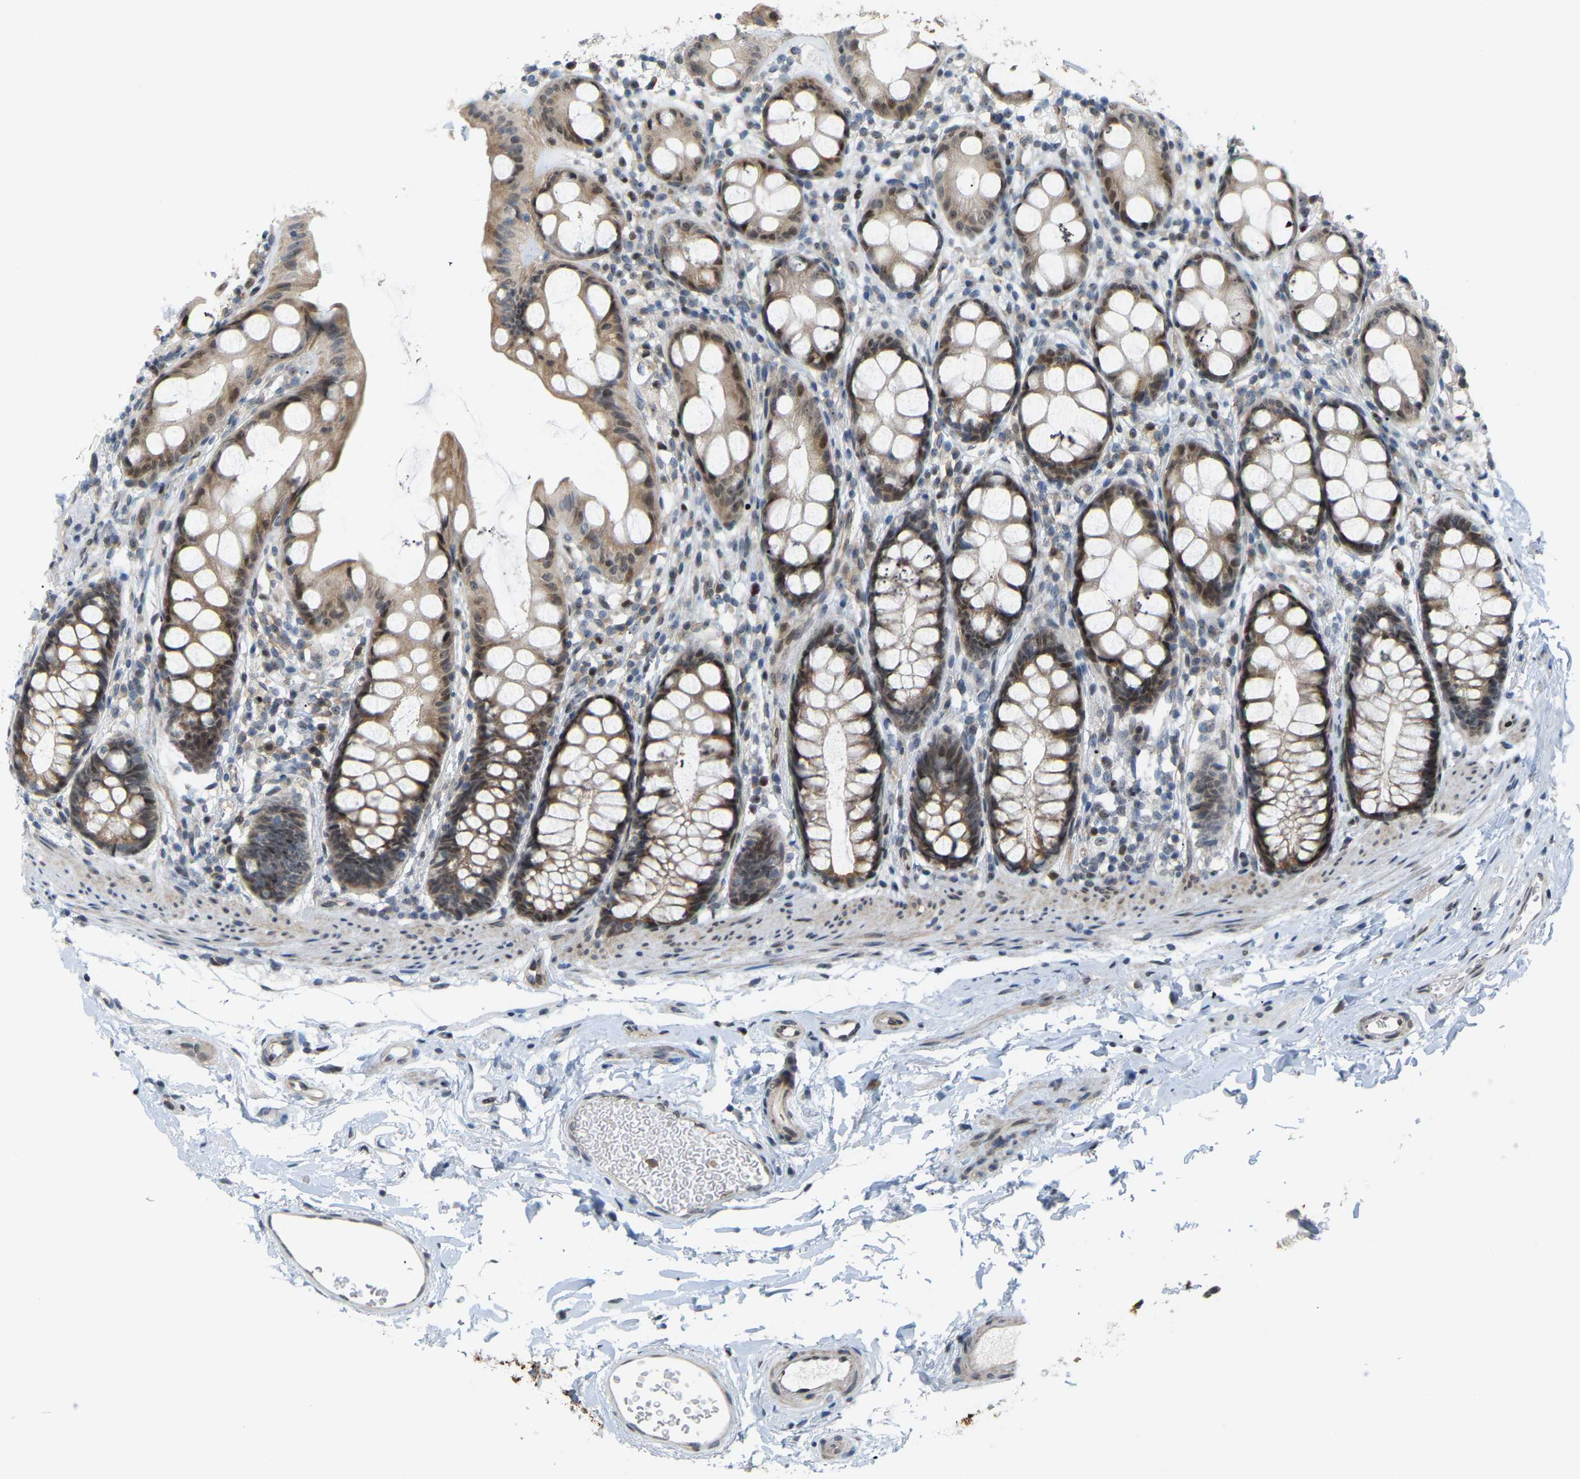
{"staining": {"intensity": "moderate", "quantity": "25%-75%", "location": "cytoplasmic/membranous"}, "tissue": "rectum", "cell_type": "Glandular cells", "image_type": "normal", "snomed": [{"axis": "morphology", "description": "Normal tissue, NOS"}, {"axis": "topography", "description": "Rectum"}], "caption": "High-power microscopy captured an IHC micrograph of benign rectum, revealing moderate cytoplasmic/membranous positivity in about 25%-75% of glandular cells.", "gene": "CROT", "patient": {"sex": "female", "age": 65}}